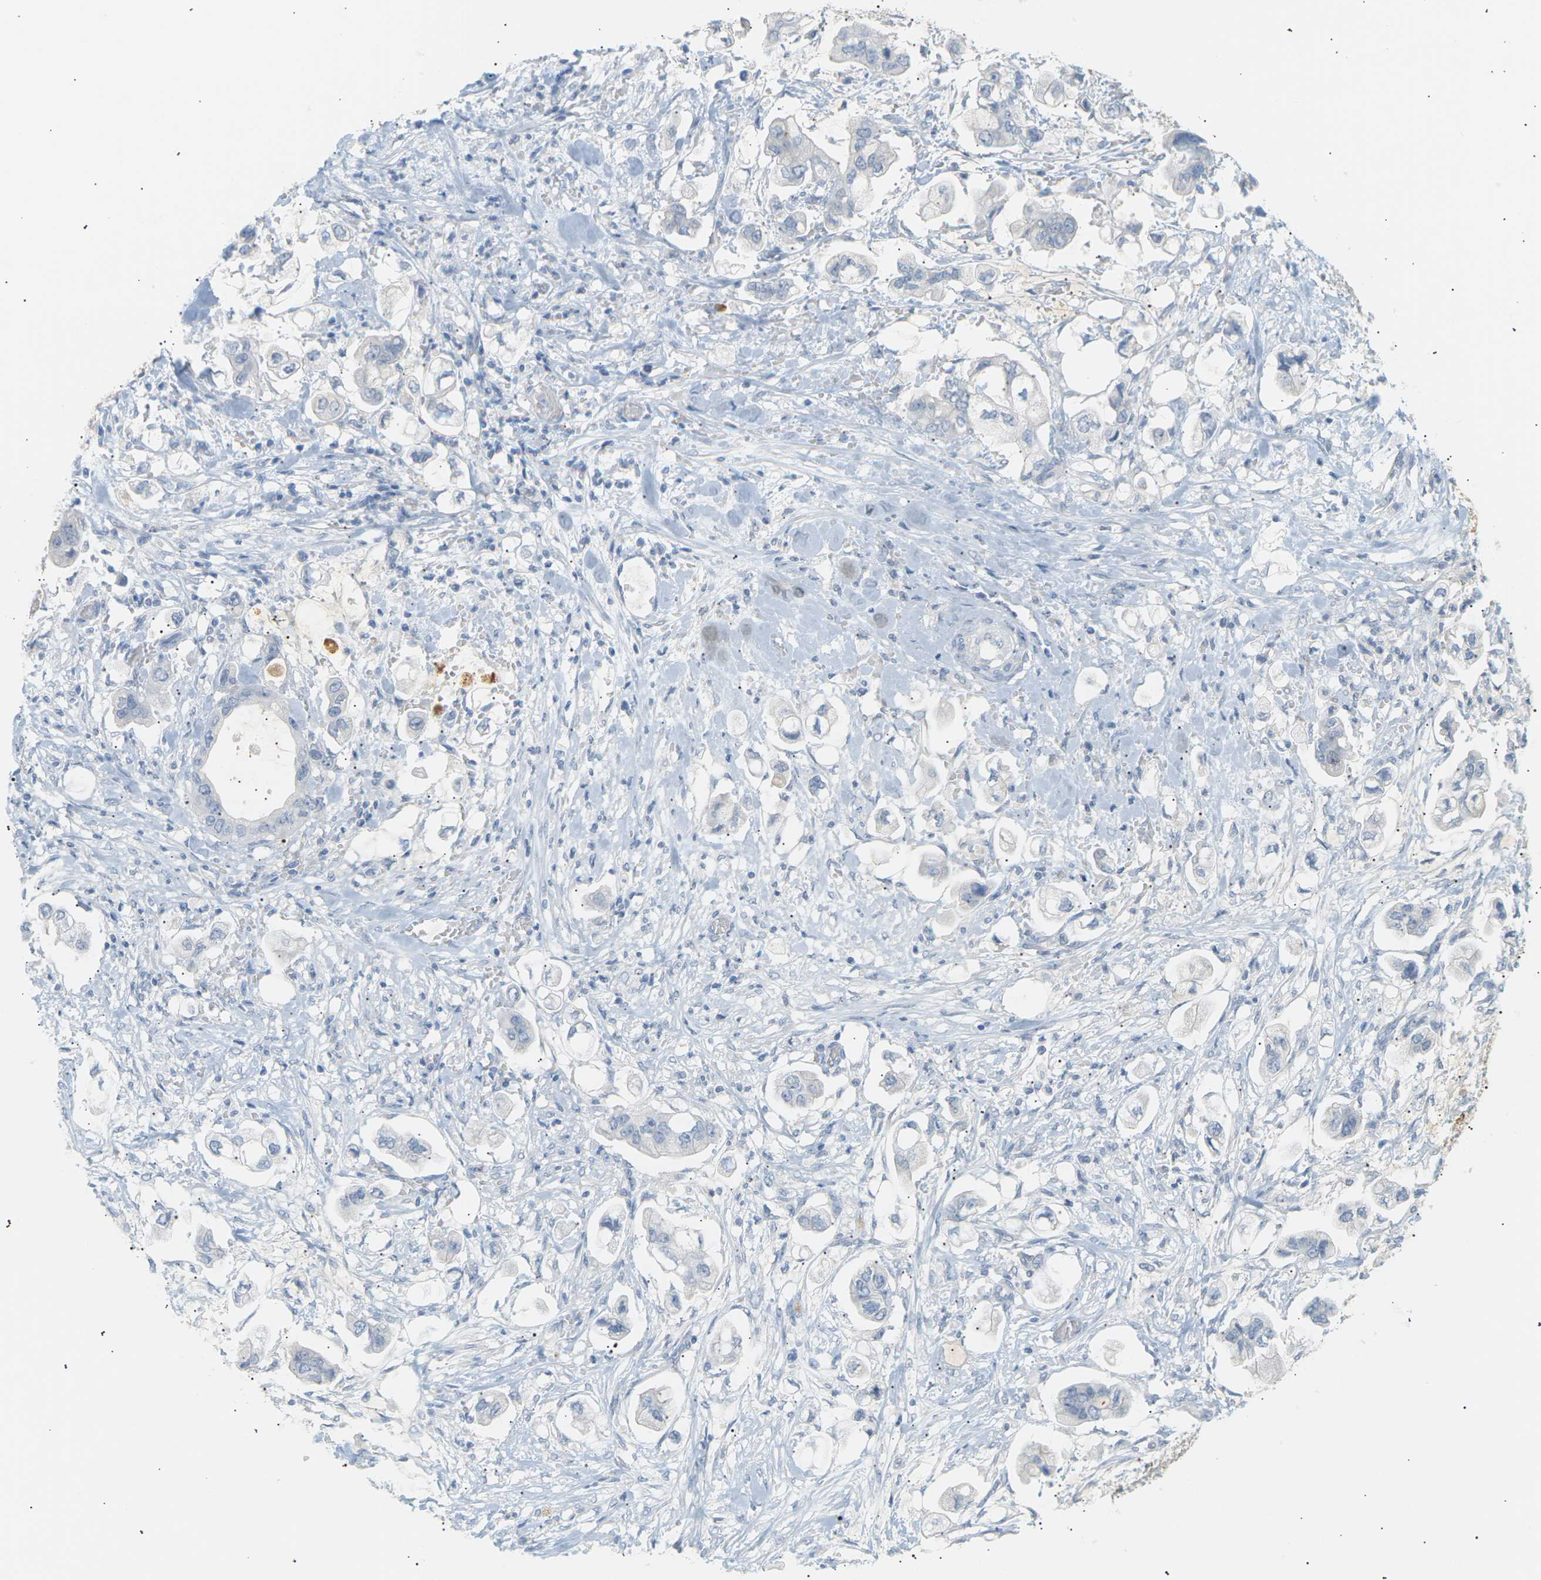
{"staining": {"intensity": "negative", "quantity": "none", "location": "none"}, "tissue": "stomach cancer", "cell_type": "Tumor cells", "image_type": "cancer", "snomed": [{"axis": "morphology", "description": "Adenocarcinoma, NOS"}, {"axis": "topography", "description": "Stomach"}], "caption": "An image of human adenocarcinoma (stomach) is negative for staining in tumor cells.", "gene": "CLU", "patient": {"sex": "male", "age": 62}}